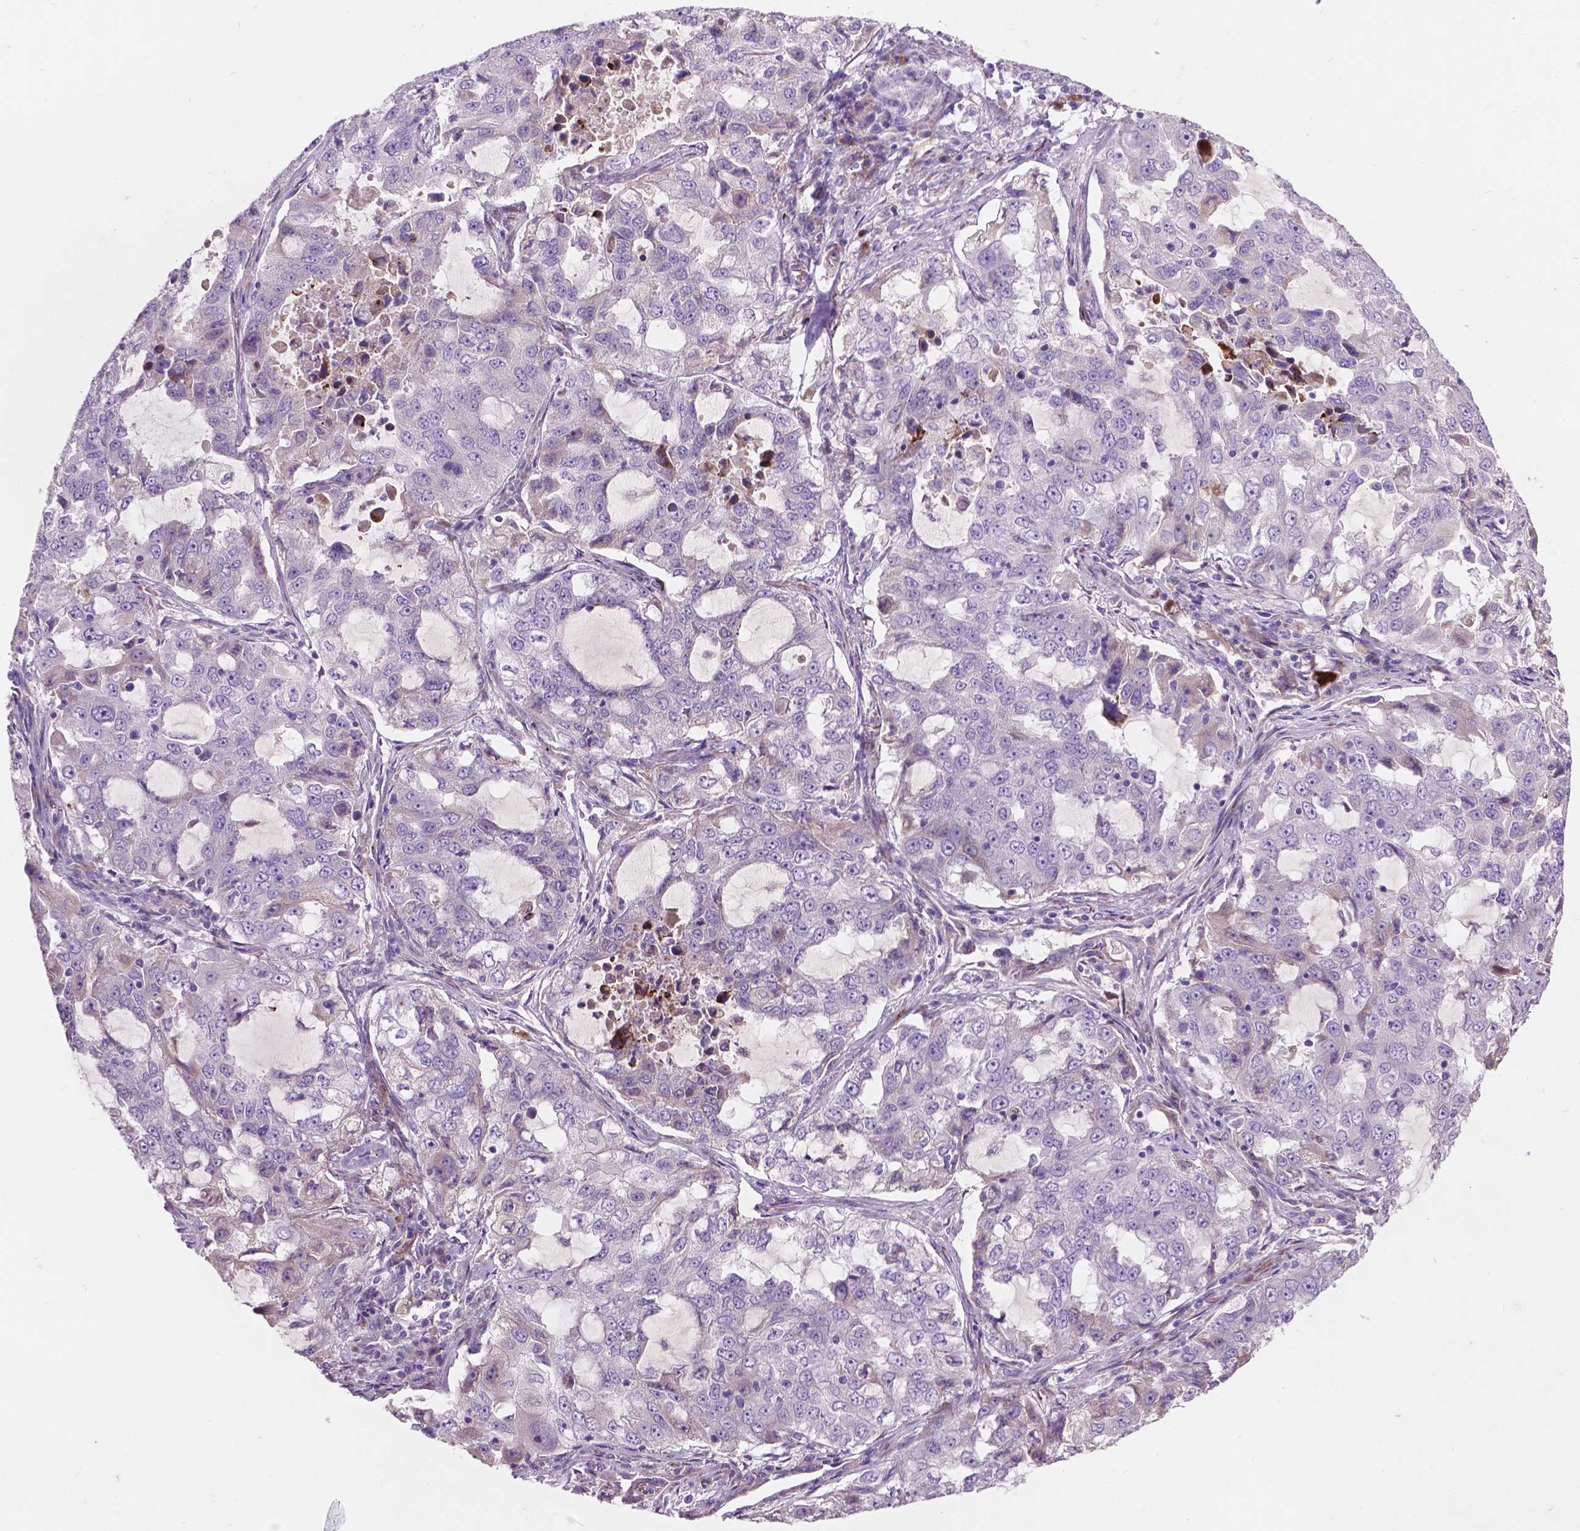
{"staining": {"intensity": "negative", "quantity": "none", "location": "none"}, "tissue": "lung cancer", "cell_type": "Tumor cells", "image_type": "cancer", "snomed": [{"axis": "morphology", "description": "Adenocarcinoma, NOS"}, {"axis": "topography", "description": "Lung"}], "caption": "An immunohistochemistry micrograph of adenocarcinoma (lung) is shown. There is no staining in tumor cells of adenocarcinoma (lung). The staining is performed using DAB (3,3'-diaminobenzidine) brown chromogen with nuclei counter-stained in using hematoxylin.", "gene": "NOXO1", "patient": {"sex": "female", "age": 61}}